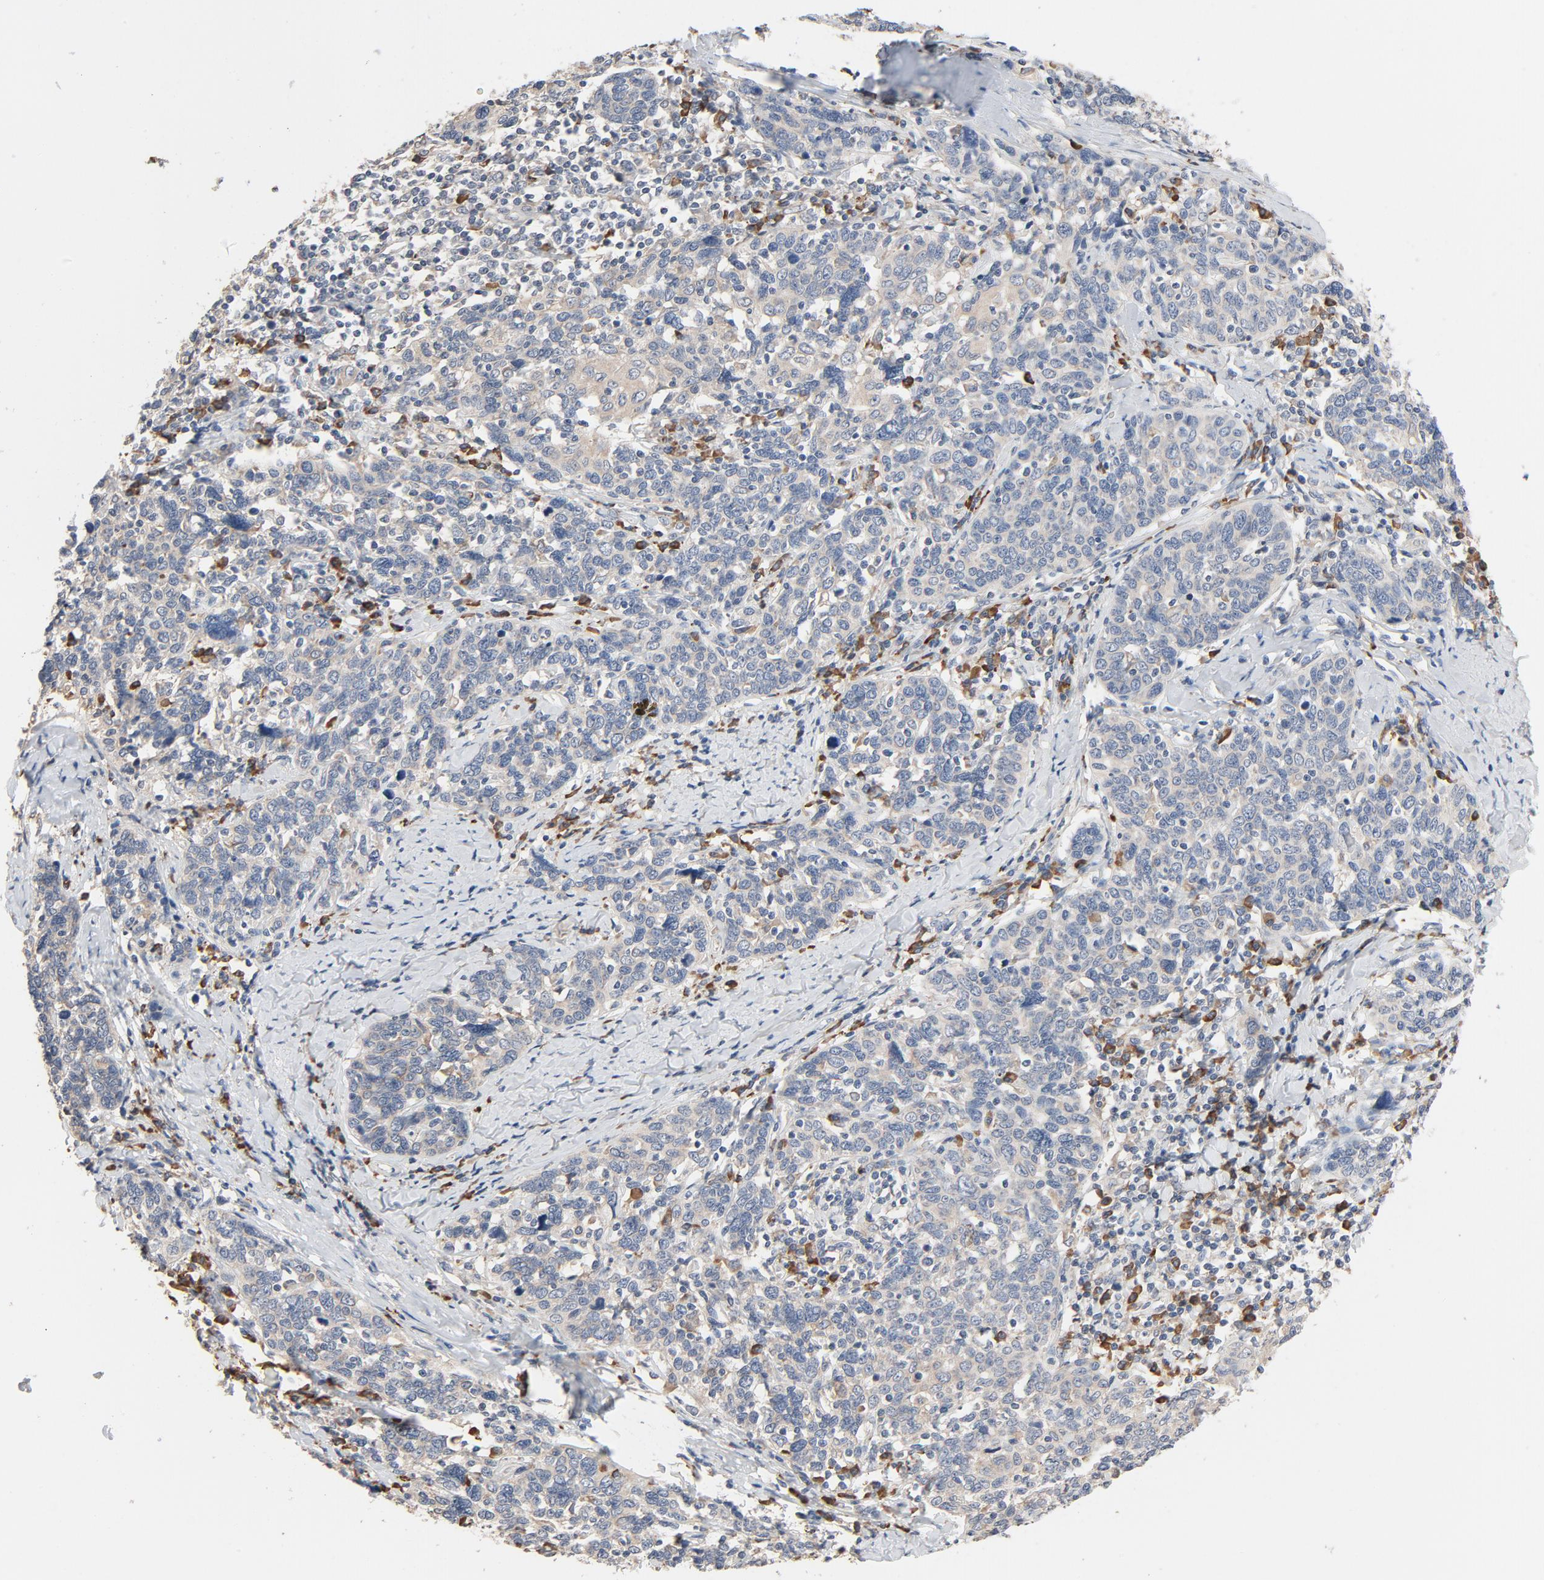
{"staining": {"intensity": "weak", "quantity": "25%-75%", "location": "cytoplasmic/membranous"}, "tissue": "cervical cancer", "cell_type": "Tumor cells", "image_type": "cancer", "snomed": [{"axis": "morphology", "description": "Squamous cell carcinoma, NOS"}, {"axis": "topography", "description": "Cervix"}], "caption": "Brown immunohistochemical staining in cervical cancer (squamous cell carcinoma) displays weak cytoplasmic/membranous expression in about 25%-75% of tumor cells.", "gene": "TLR4", "patient": {"sex": "female", "age": 41}}